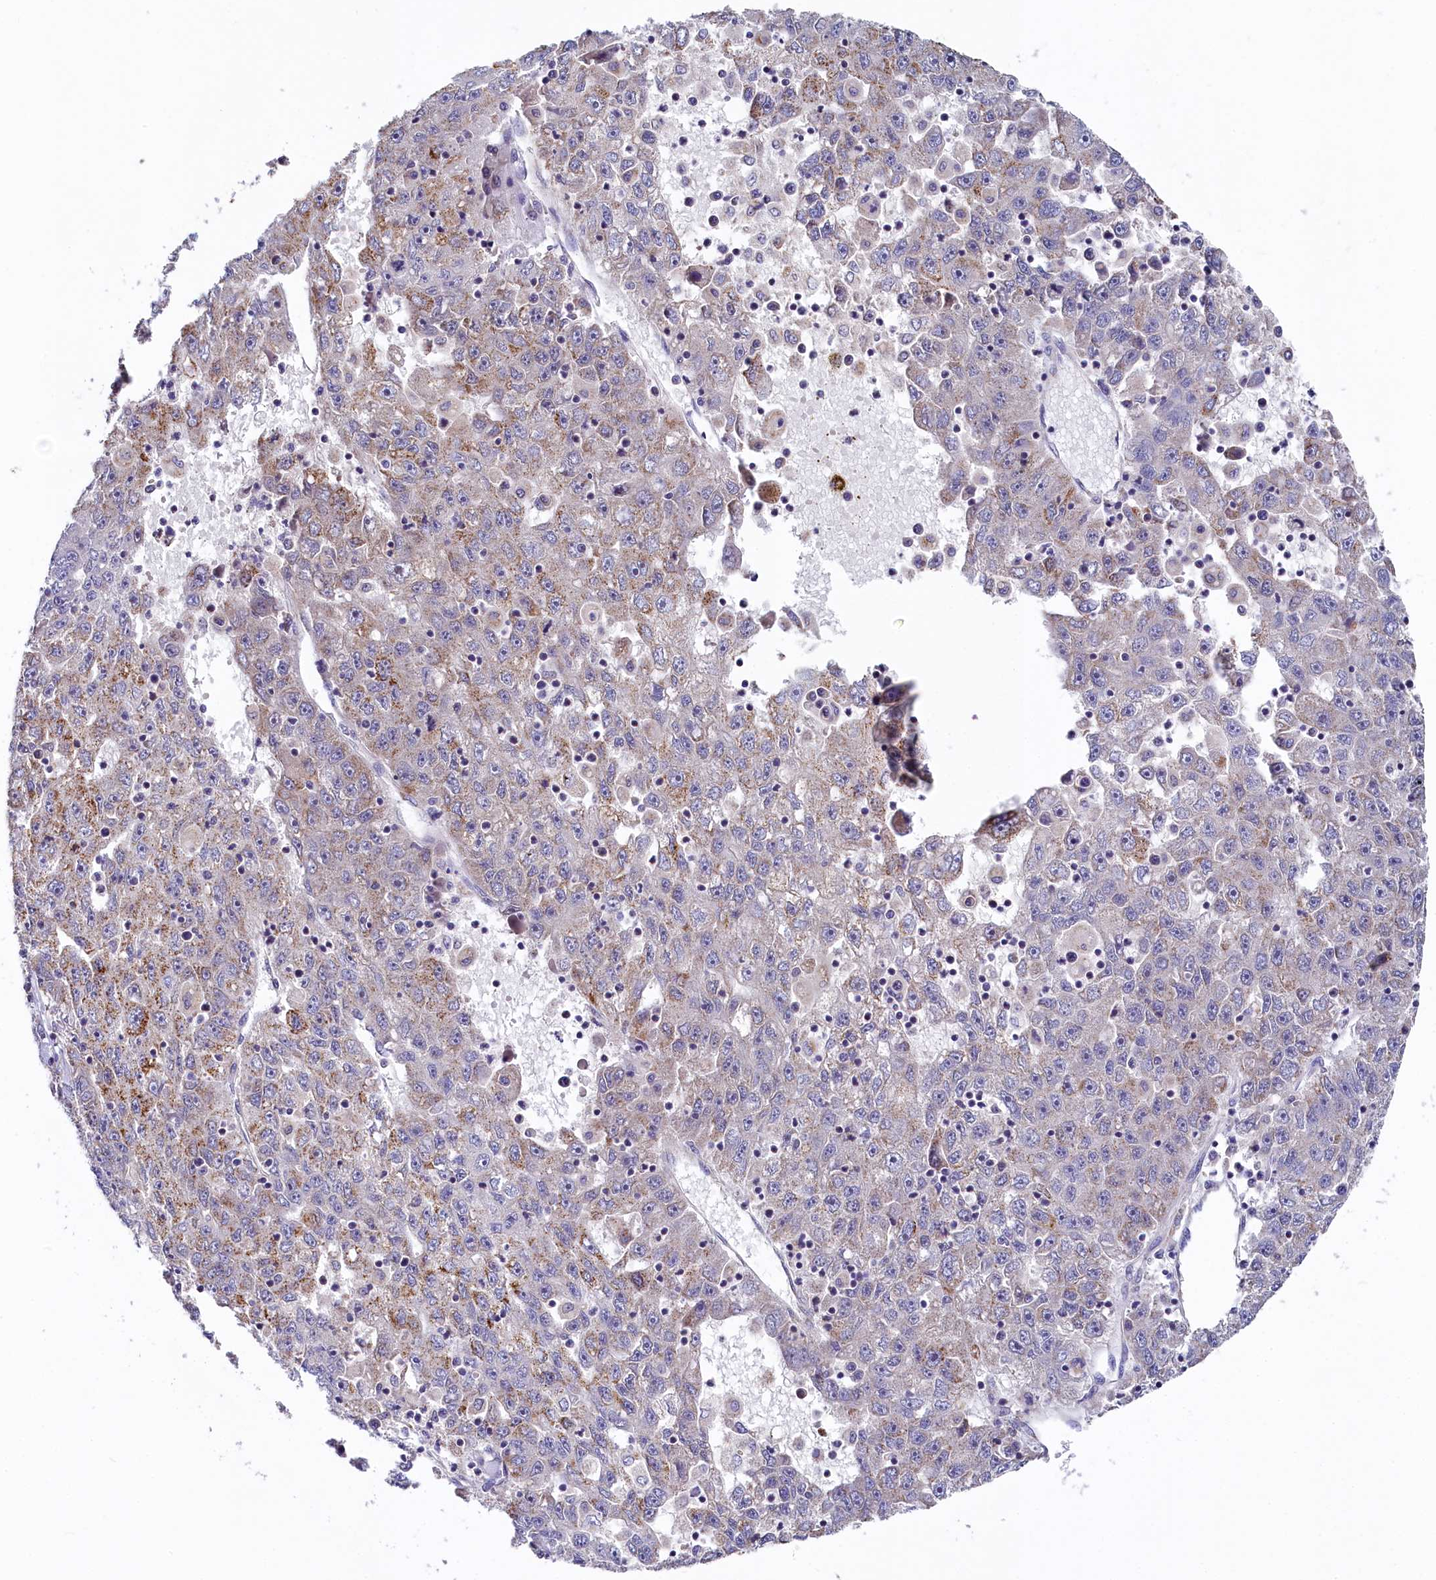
{"staining": {"intensity": "moderate", "quantity": "<25%", "location": "cytoplasmic/membranous"}, "tissue": "liver cancer", "cell_type": "Tumor cells", "image_type": "cancer", "snomed": [{"axis": "morphology", "description": "Carcinoma, Hepatocellular, NOS"}, {"axis": "topography", "description": "Liver"}], "caption": "Immunohistochemical staining of human liver cancer shows moderate cytoplasmic/membranous protein positivity in about <25% of tumor cells.", "gene": "SPINK9", "patient": {"sex": "male", "age": 49}}